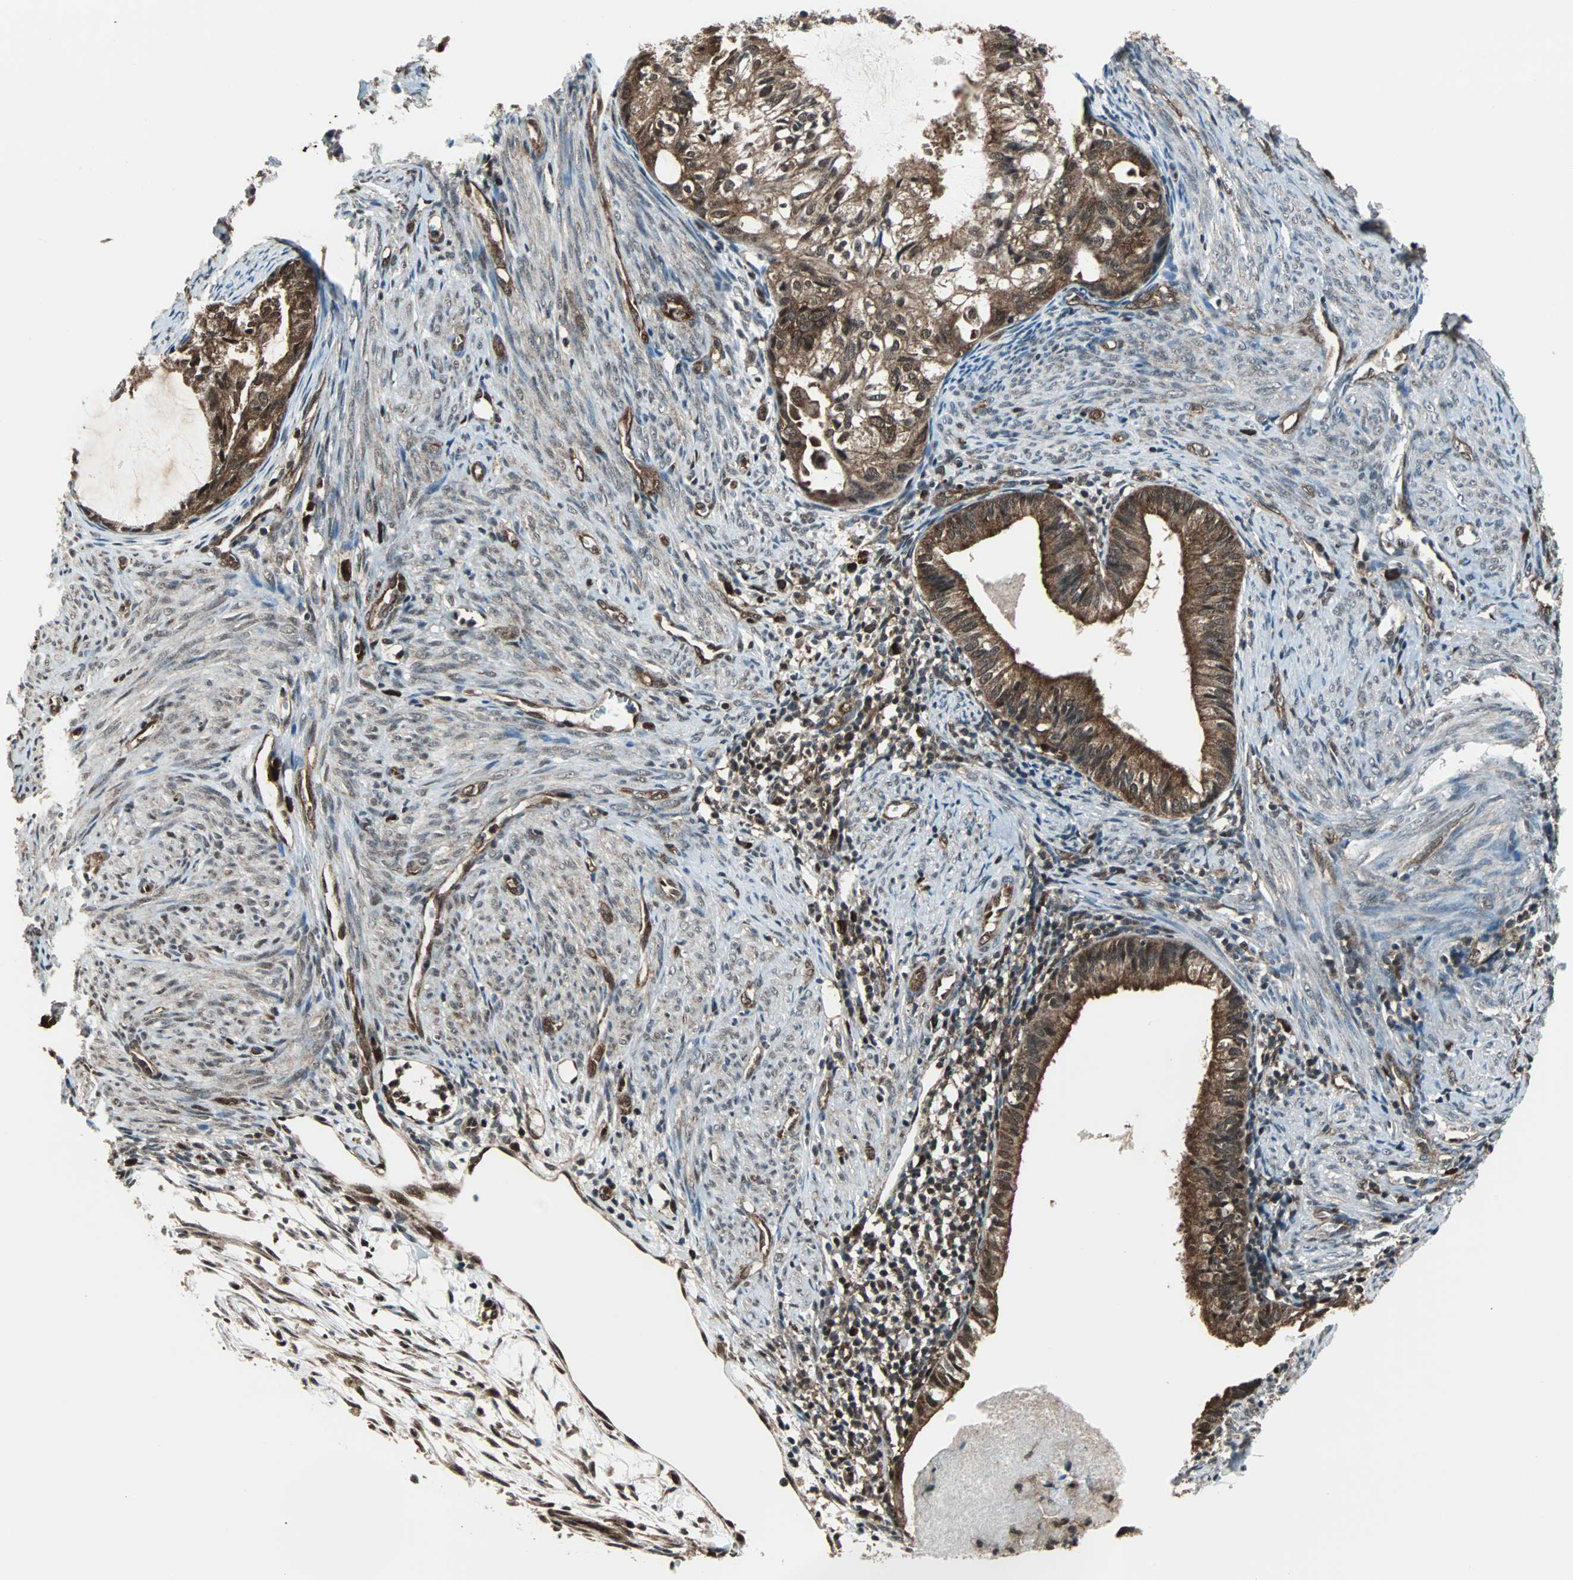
{"staining": {"intensity": "strong", "quantity": ">75%", "location": "cytoplasmic/membranous,nuclear"}, "tissue": "cervical cancer", "cell_type": "Tumor cells", "image_type": "cancer", "snomed": [{"axis": "morphology", "description": "Normal tissue, NOS"}, {"axis": "morphology", "description": "Adenocarcinoma, NOS"}, {"axis": "topography", "description": "Cervix"}, {"axis": "topography", "description": "Endometrium"}], "caption": "IHC image of human cervical cancer (adenocarcinoma) stained for a protein (brown), which exhibits high levels of strong cytoplasmic/membranous and nuclear staining in approximately >75% of tumor cells.", "gene": "VCP", "patient": {"sex": "female", "age": 86}}